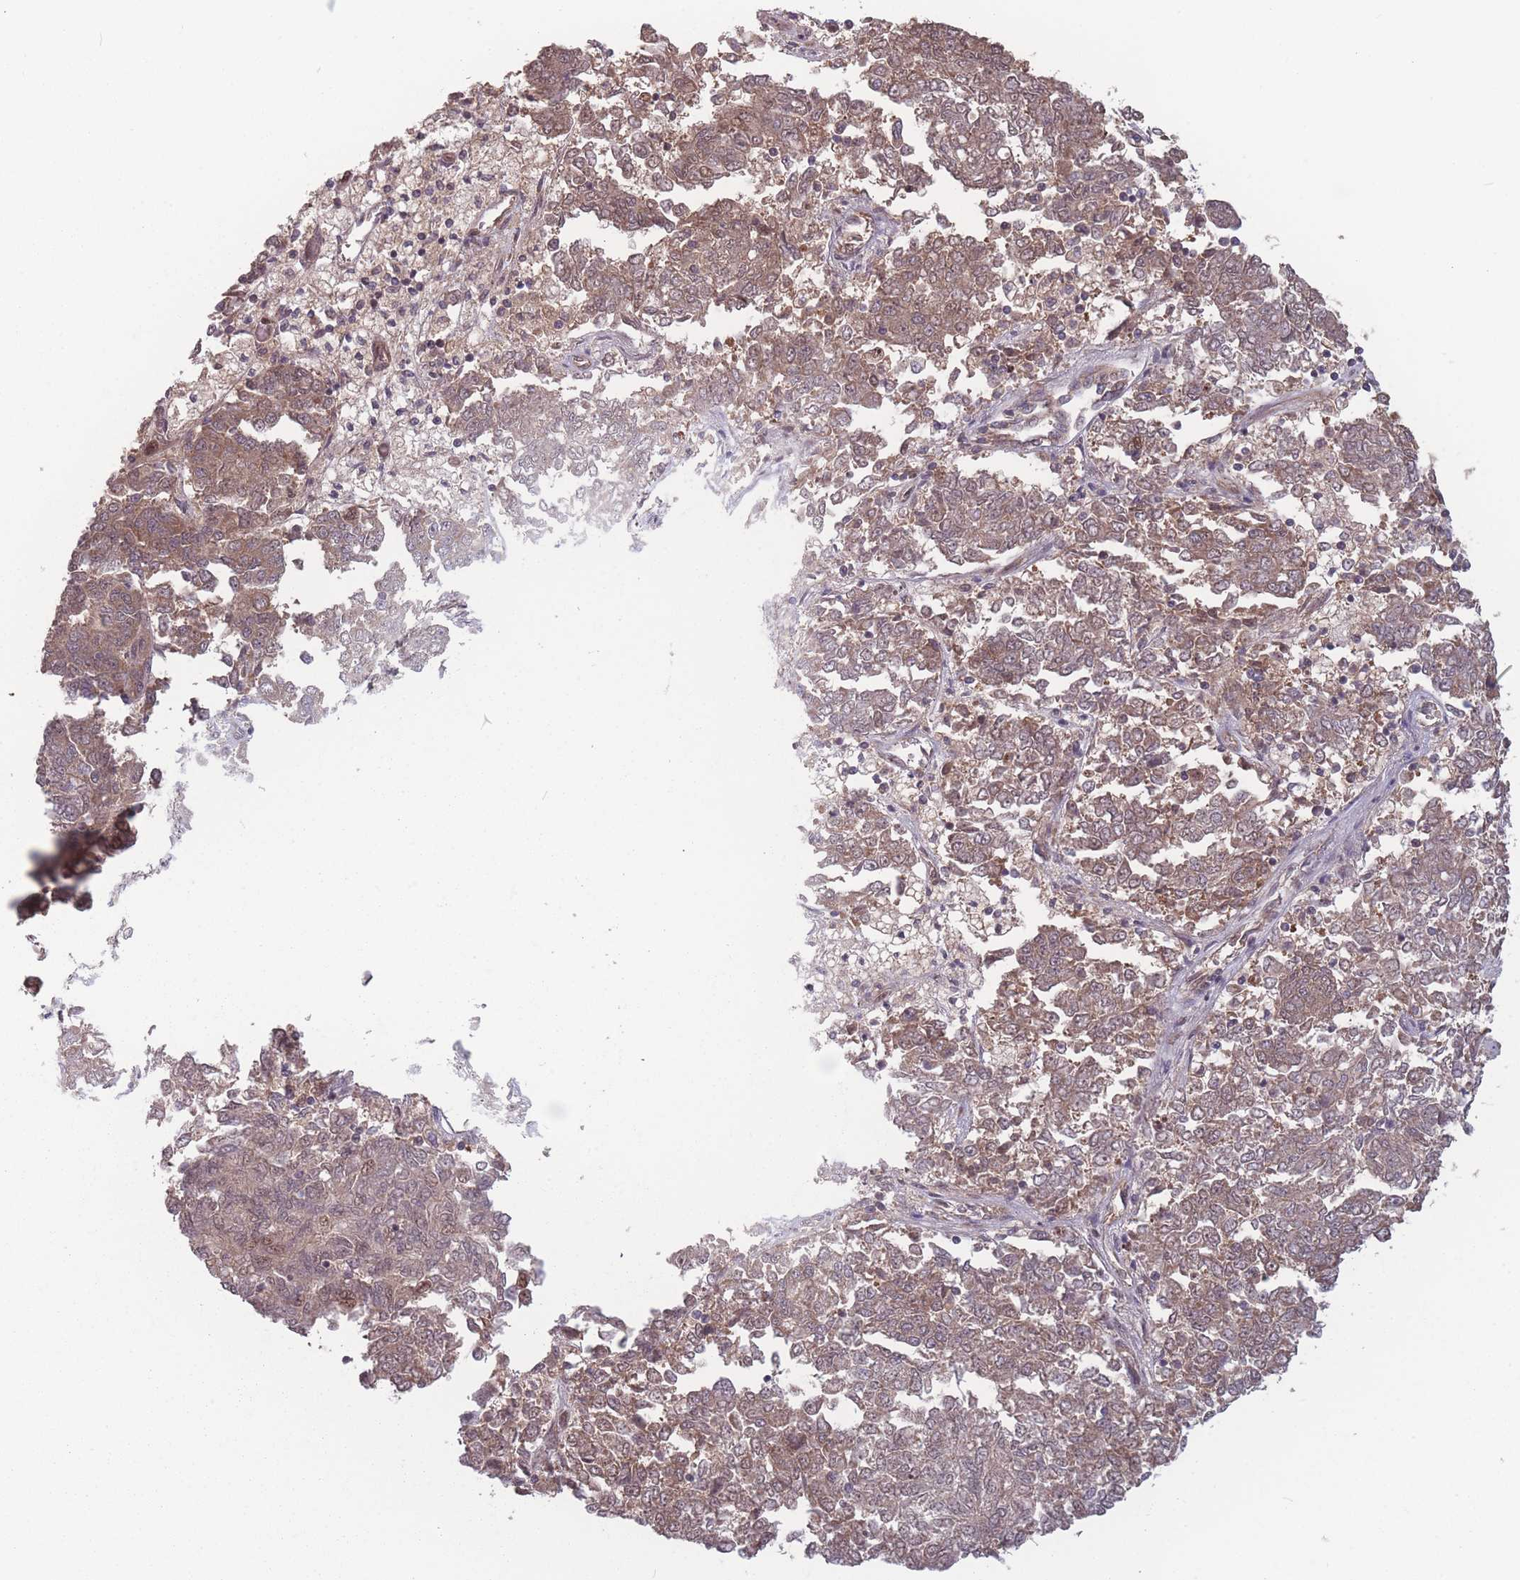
{"staining": {"intensity": "moderate", "quantity": ">75%", "location": "cytoplasmic/membranous"}, "tissue": "endometrial cancer", "cell_type": "Tumor cells", "image_type": "cancer", "snomed": [{"axis": "morphology", "description": "Adenocarcinoma, NOS"}, {"axis": "topography", "description": "Endometrium"}], "caption": "The image displays staining of endometrial cancer (adenocarcinoma), revealing moderate cytoplasmic/membranous protein positivity (brown color) within tumor cells.", "gene": "RPS18", "patient": {"sex": "female", "age": 80}}